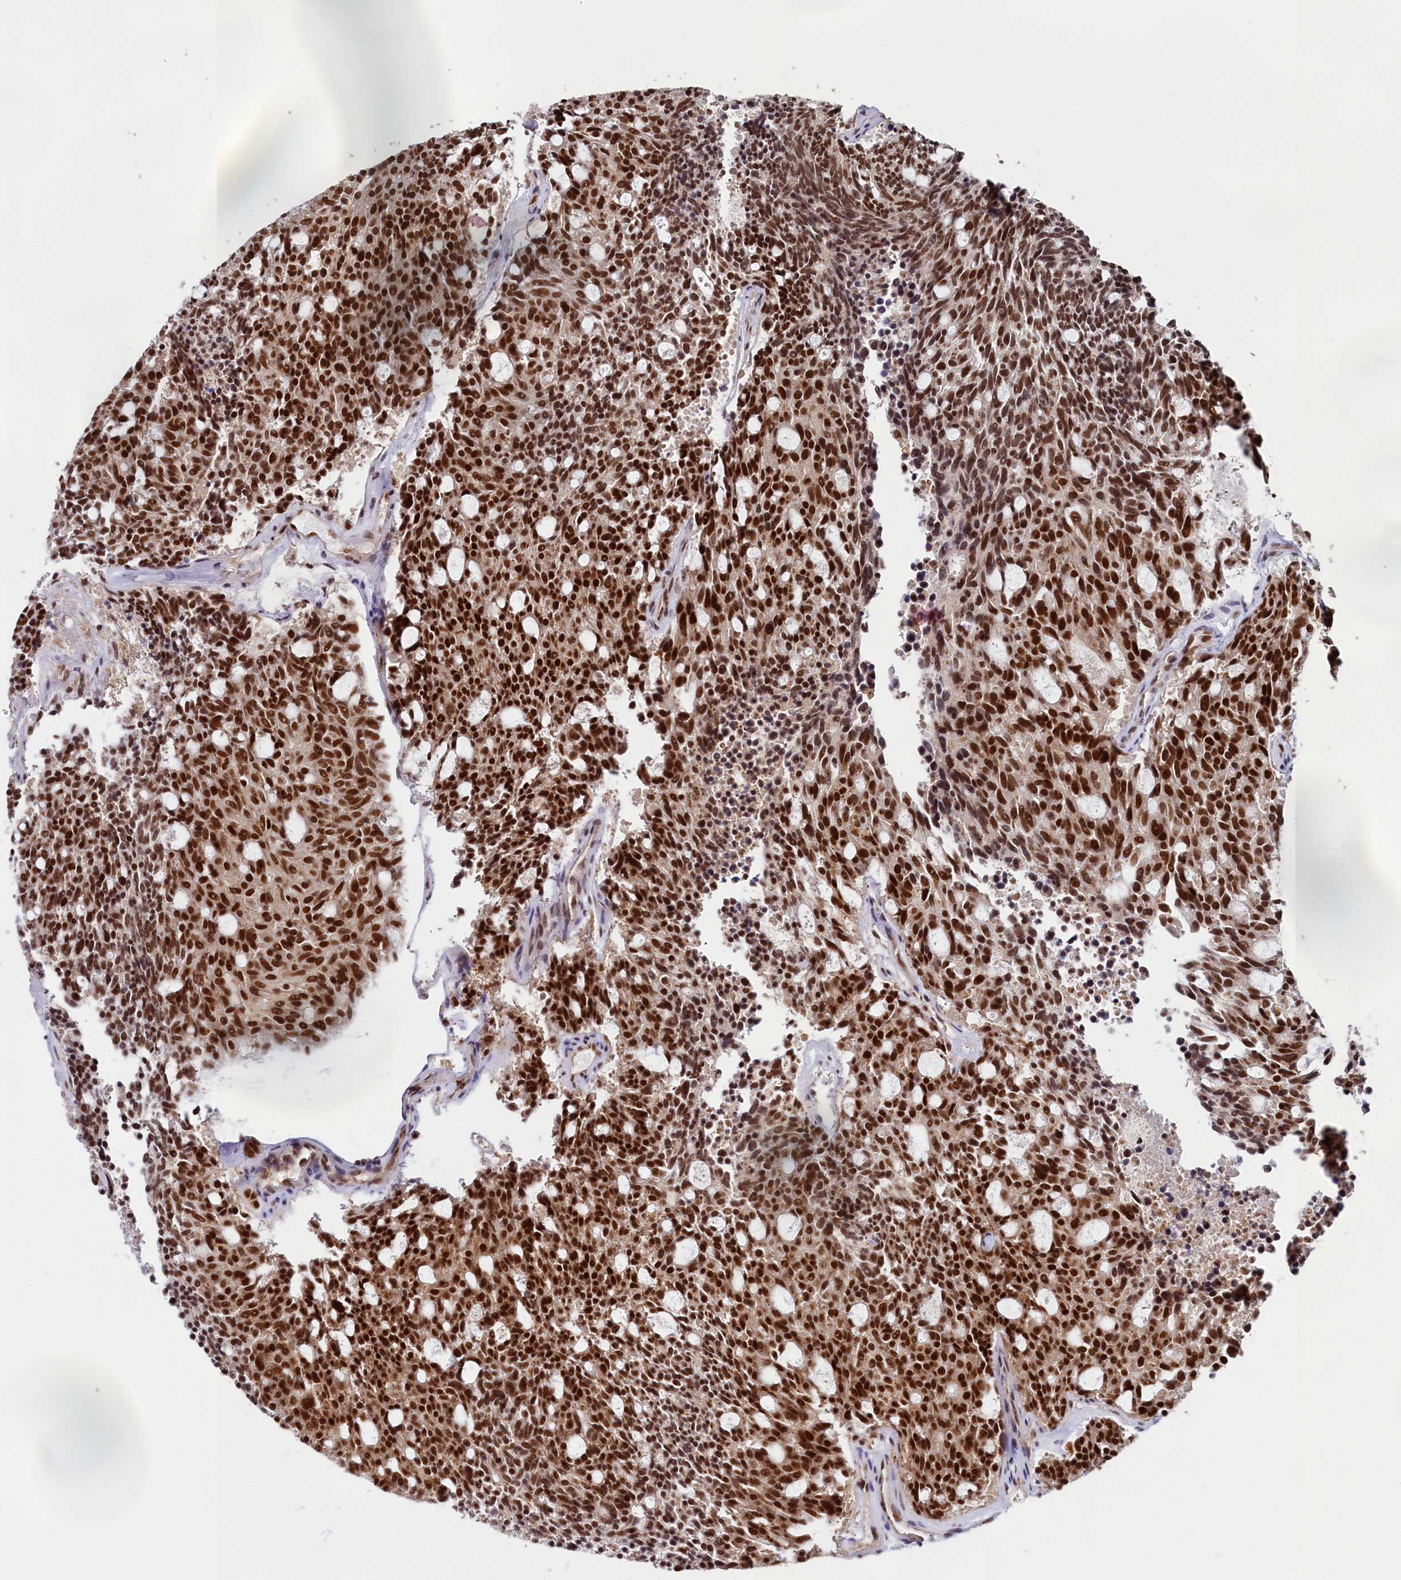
{"staining": {"intensity": "strong", "quantity": ">75%", "location": "nuclear"}, "tissue": "carcinoid", "cell_type": "Tumor cells", "image_type": "cancer", "snomed": [{"axis": "morphology", "description": "Carcinoid, malignant, NOS"}, {"axis": "topography", "description": "Pancreas"}], "caption": "Strong nuclear protein staining is identified in approximately >75% of tumor cells in carcinoid (malignant).", "gene": "PPHLN1", "patient": {"sex": "female", "age": 54}}